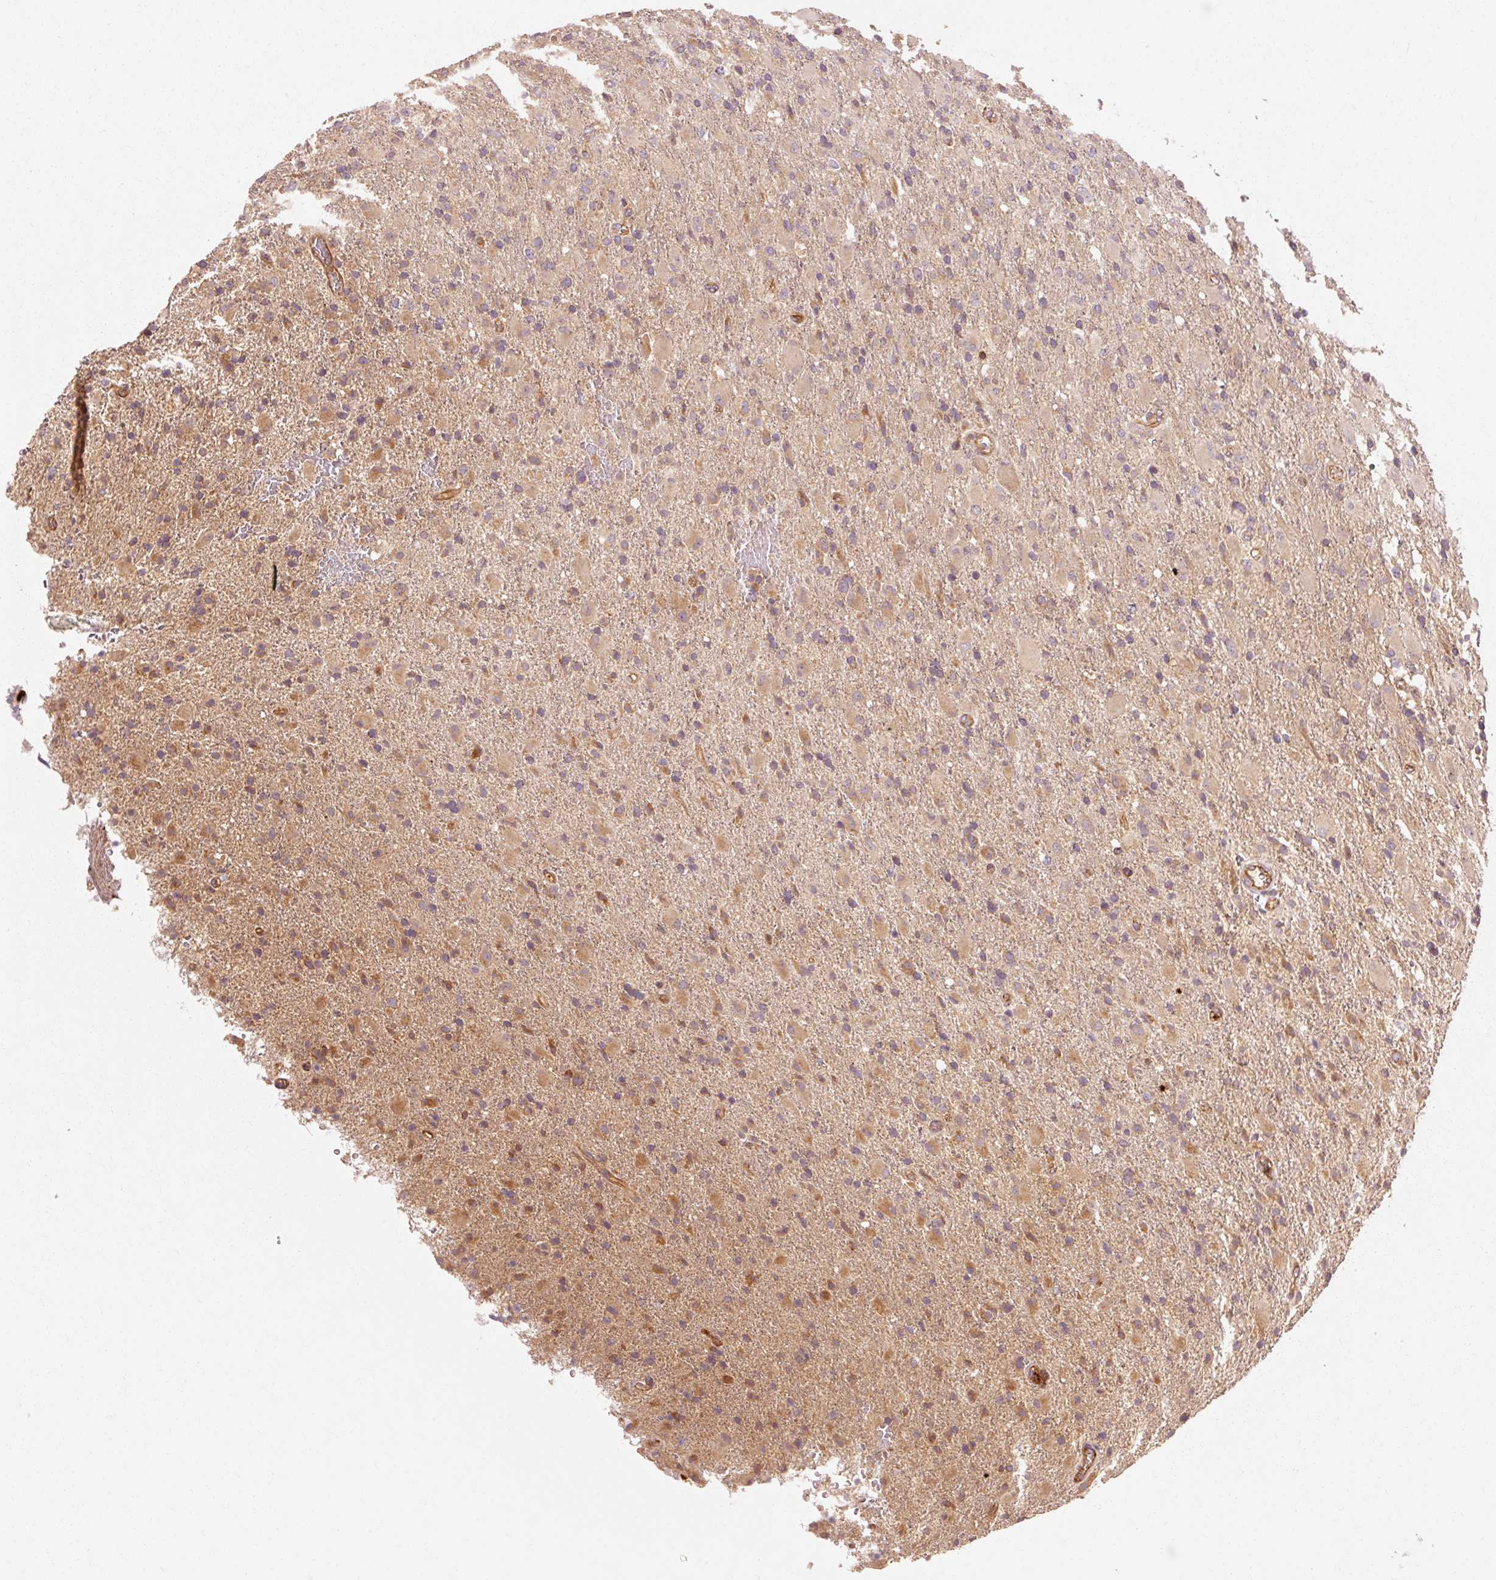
{"staining": {"intensity": "weak", "quantity": "25%-75%", "location": "cytoplasmic/membranous"}, "tissue": "glioma", "cell_type": "Tumor cells", "image_type": "cancer", "snomed": [{"axis": "morphology", "description": "Glioma, malignant, Low grade"}, {"axis": "topography", "description": "Brain"}], "caption": "IHC staining of malignant low-grade glioma, which demonstrates low levels of weak cytoplasmic/membranous expression in approximately 25%-75% of tumor cells indicating weak cytoplasmic/membranous protein expression. The staining was performed using DAB (brown) for protein detection and nuclei were counterstained in hematoxylin (blue).", "gene": "CTNNA1", "patient": {"sex": "male", "age": 65}}